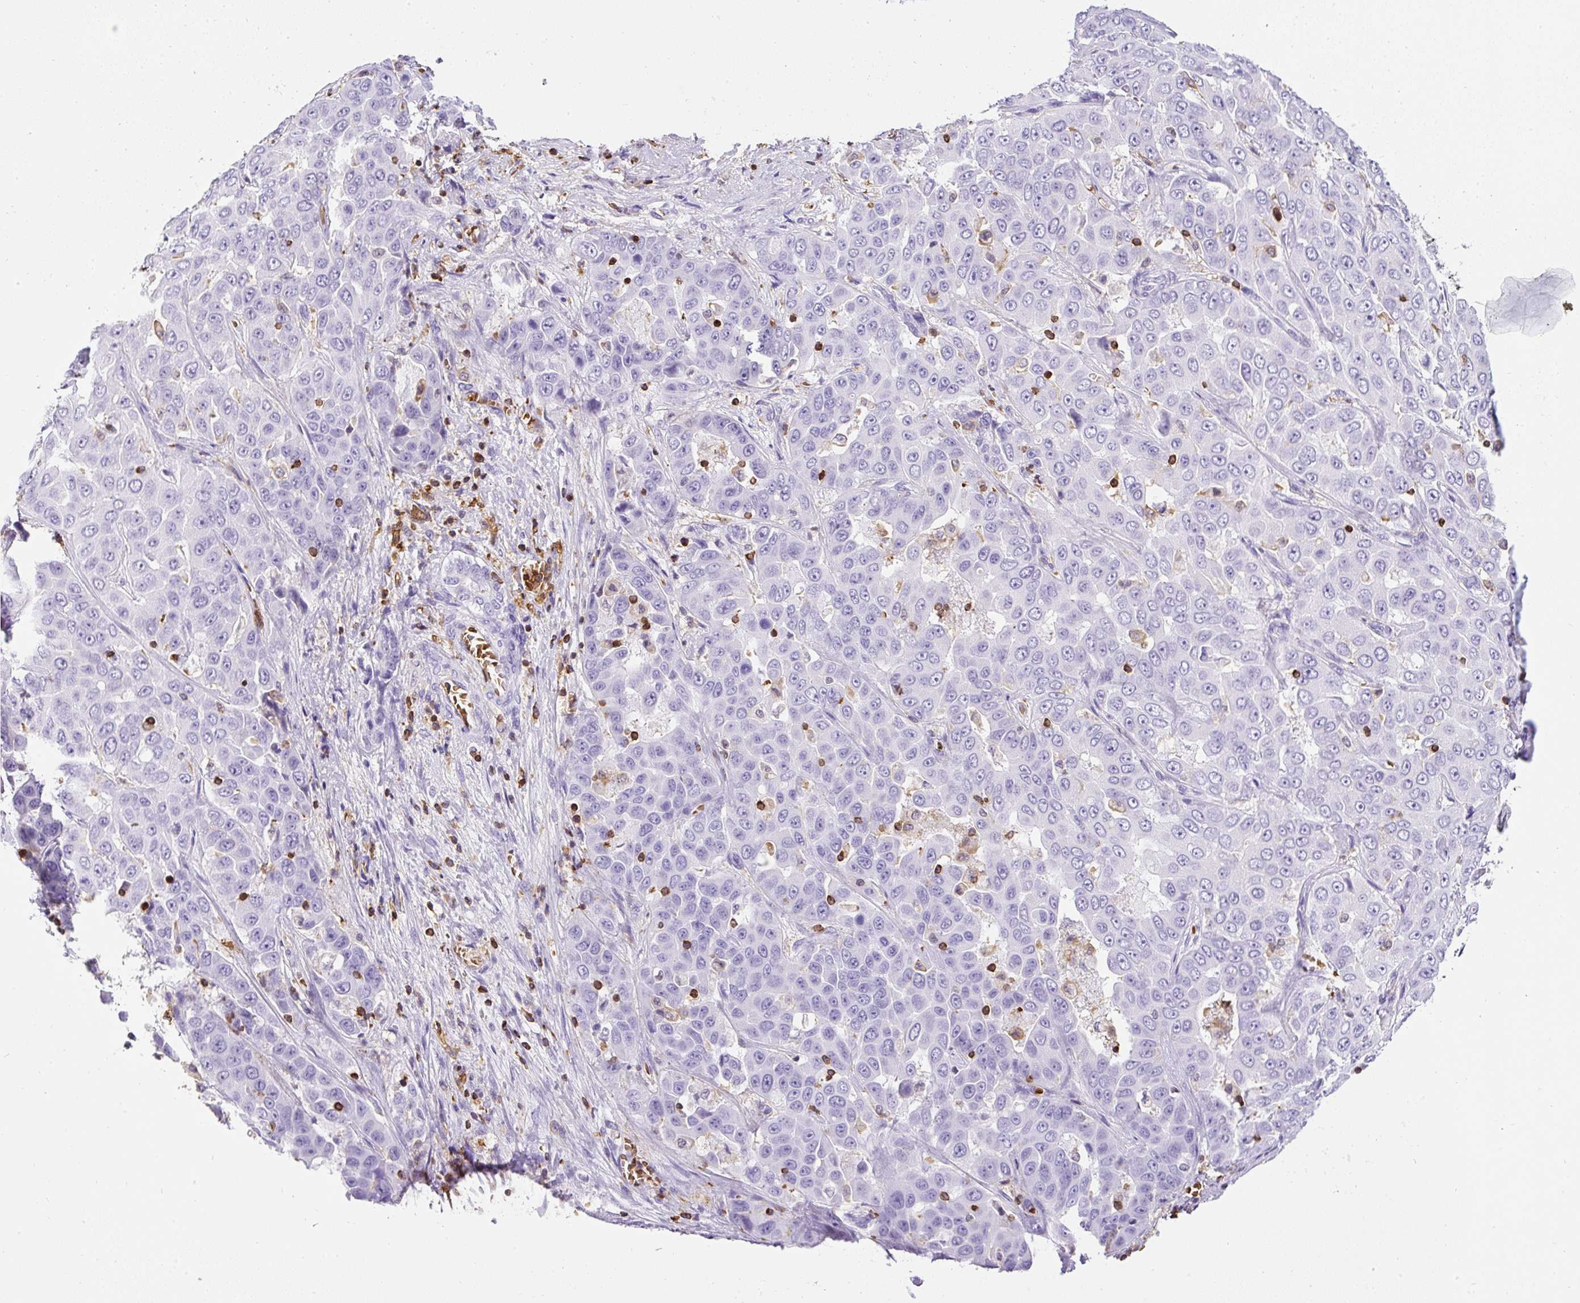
{"staining": {"intensity": "negative", "quantity": "none", "location": "none"}, "tissue": "liver cancer", "cell_type": "Tumor cells", "image_type": "cancer", "snomed": [{"axis": "morphology", "description": "Cholangiocarcinoma"}, {"axis": "topography", "description": "Liver"}], "caption": "IHC of human liver cancer (cholangiocarcinoma) exhibits no expression in tumor cells. The staining is performed using DAB (3,3'-diaminobenzidine) brown chromogen with nuclei counter-stained in using hematoxylin.", "gene": "FAM228B", "patient": {"sex": "female", "age": 52}}